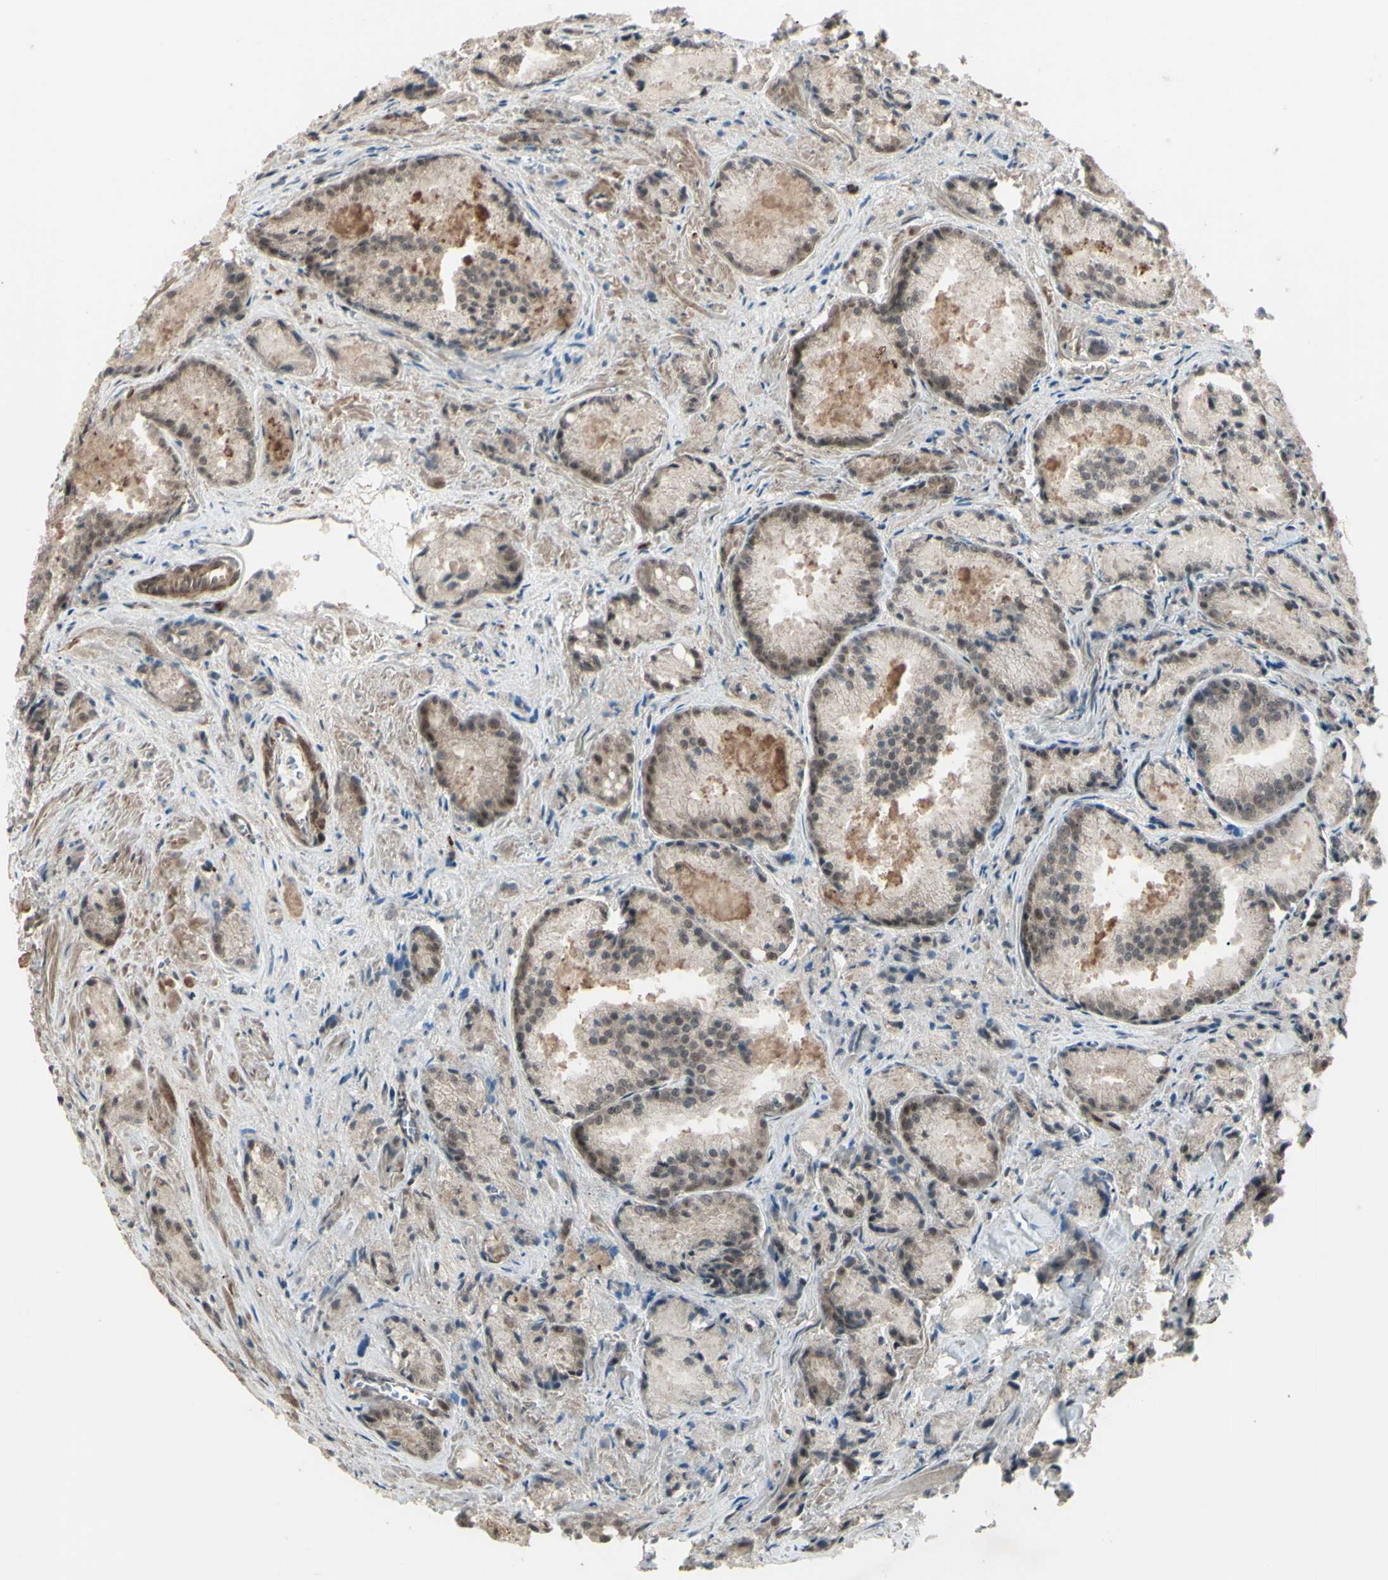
{"staining": {"intensity": "moderate", "quantity": ">75%", "location": "cytoplasmic/membranous,nuclear"}, "tissue": "prostate cancer", "cell_type": "Tumor cells", "image_type": "cancer", "snomed": [{"axis": "morphology", "description": "Adenocarcinoma, Low grade"}, {"axis": "topography", "description": "Prostate"}], "caption": "Prostate cancer stained for a protein (brown) shows moderate cytoplasmic/membranous and nuclear positive positivity in about >75% of tumor cells.", "gene": "MLF2", "patient": {"sex": "male", "age": 64}}